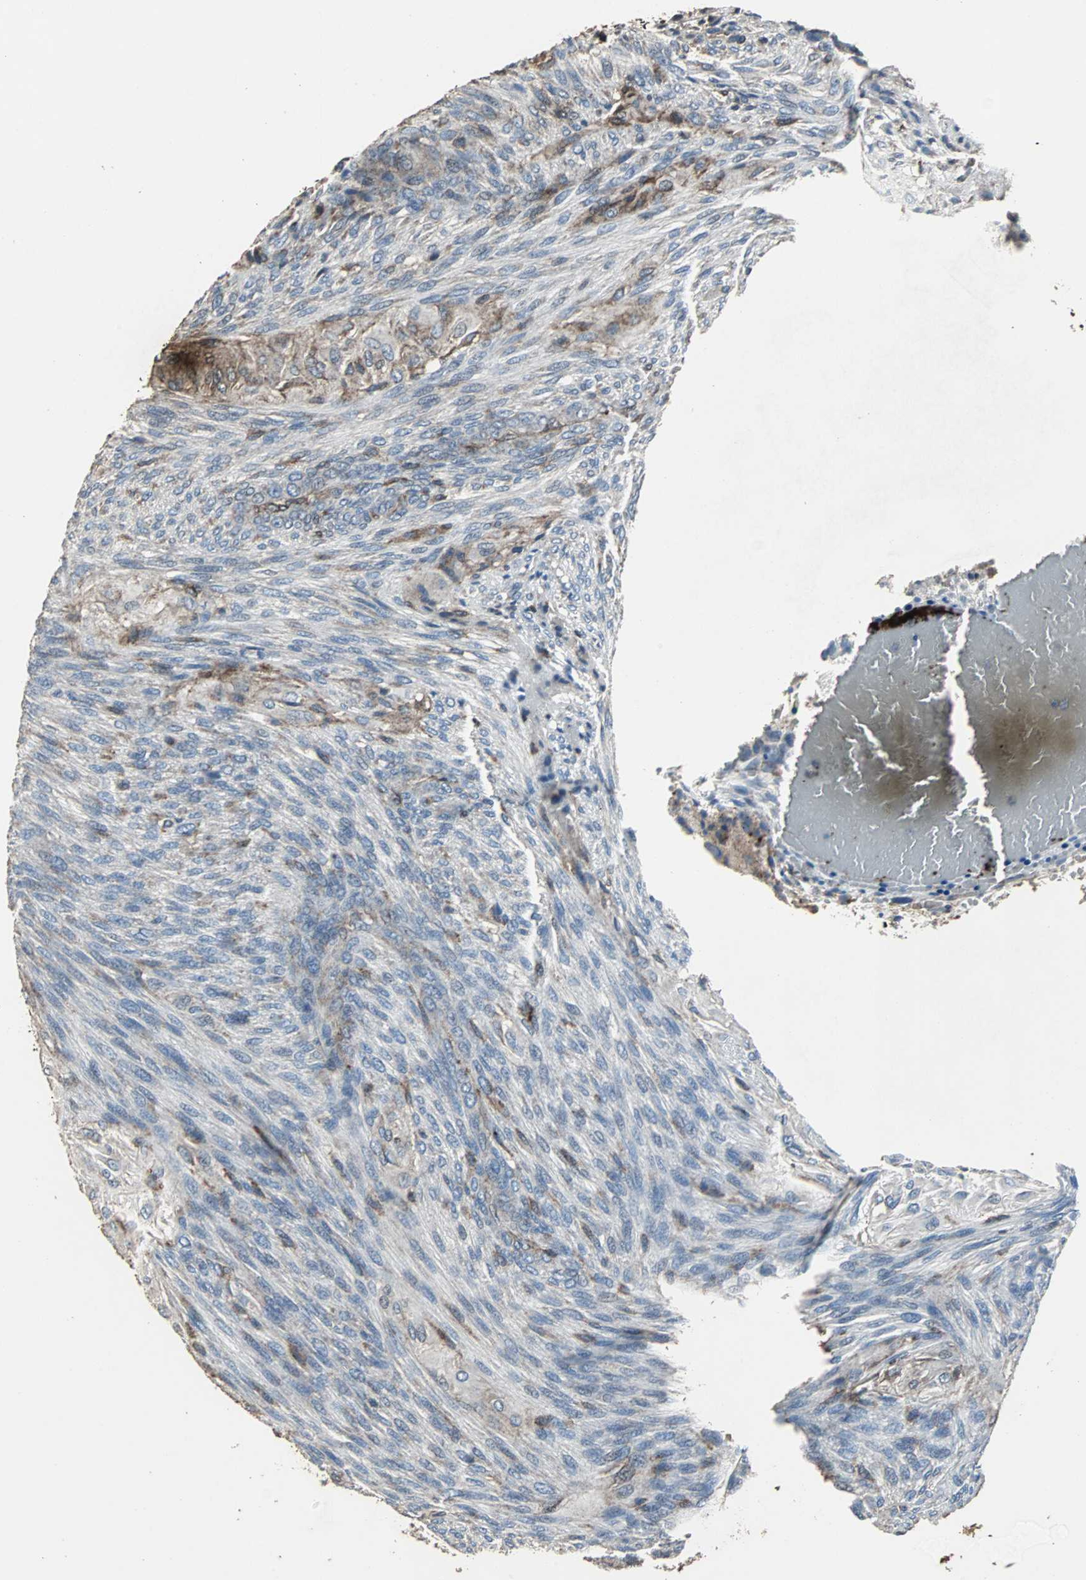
{"staining": {"intensity": "weak", "quantity": "25%-75%", "location": "cytoplasmic/membranous"}, "tissue": "glioma", "cell_type": "Tumor cells", "image_type": "cancer", "snomed": [{"axis": "morphology", "description": "Glioma, malignant, High grade"}, {"axis": "topography", "description": "Cerebral cortex"}], "caption": "Immunohistochemistry (IHC) of human glioma displays low levels of weak cytoplasmic/membranous expression in approximately 25%-75% of tumor cells.", "gene": "F11R", "patient": {"sex": "female", "age": 55}}